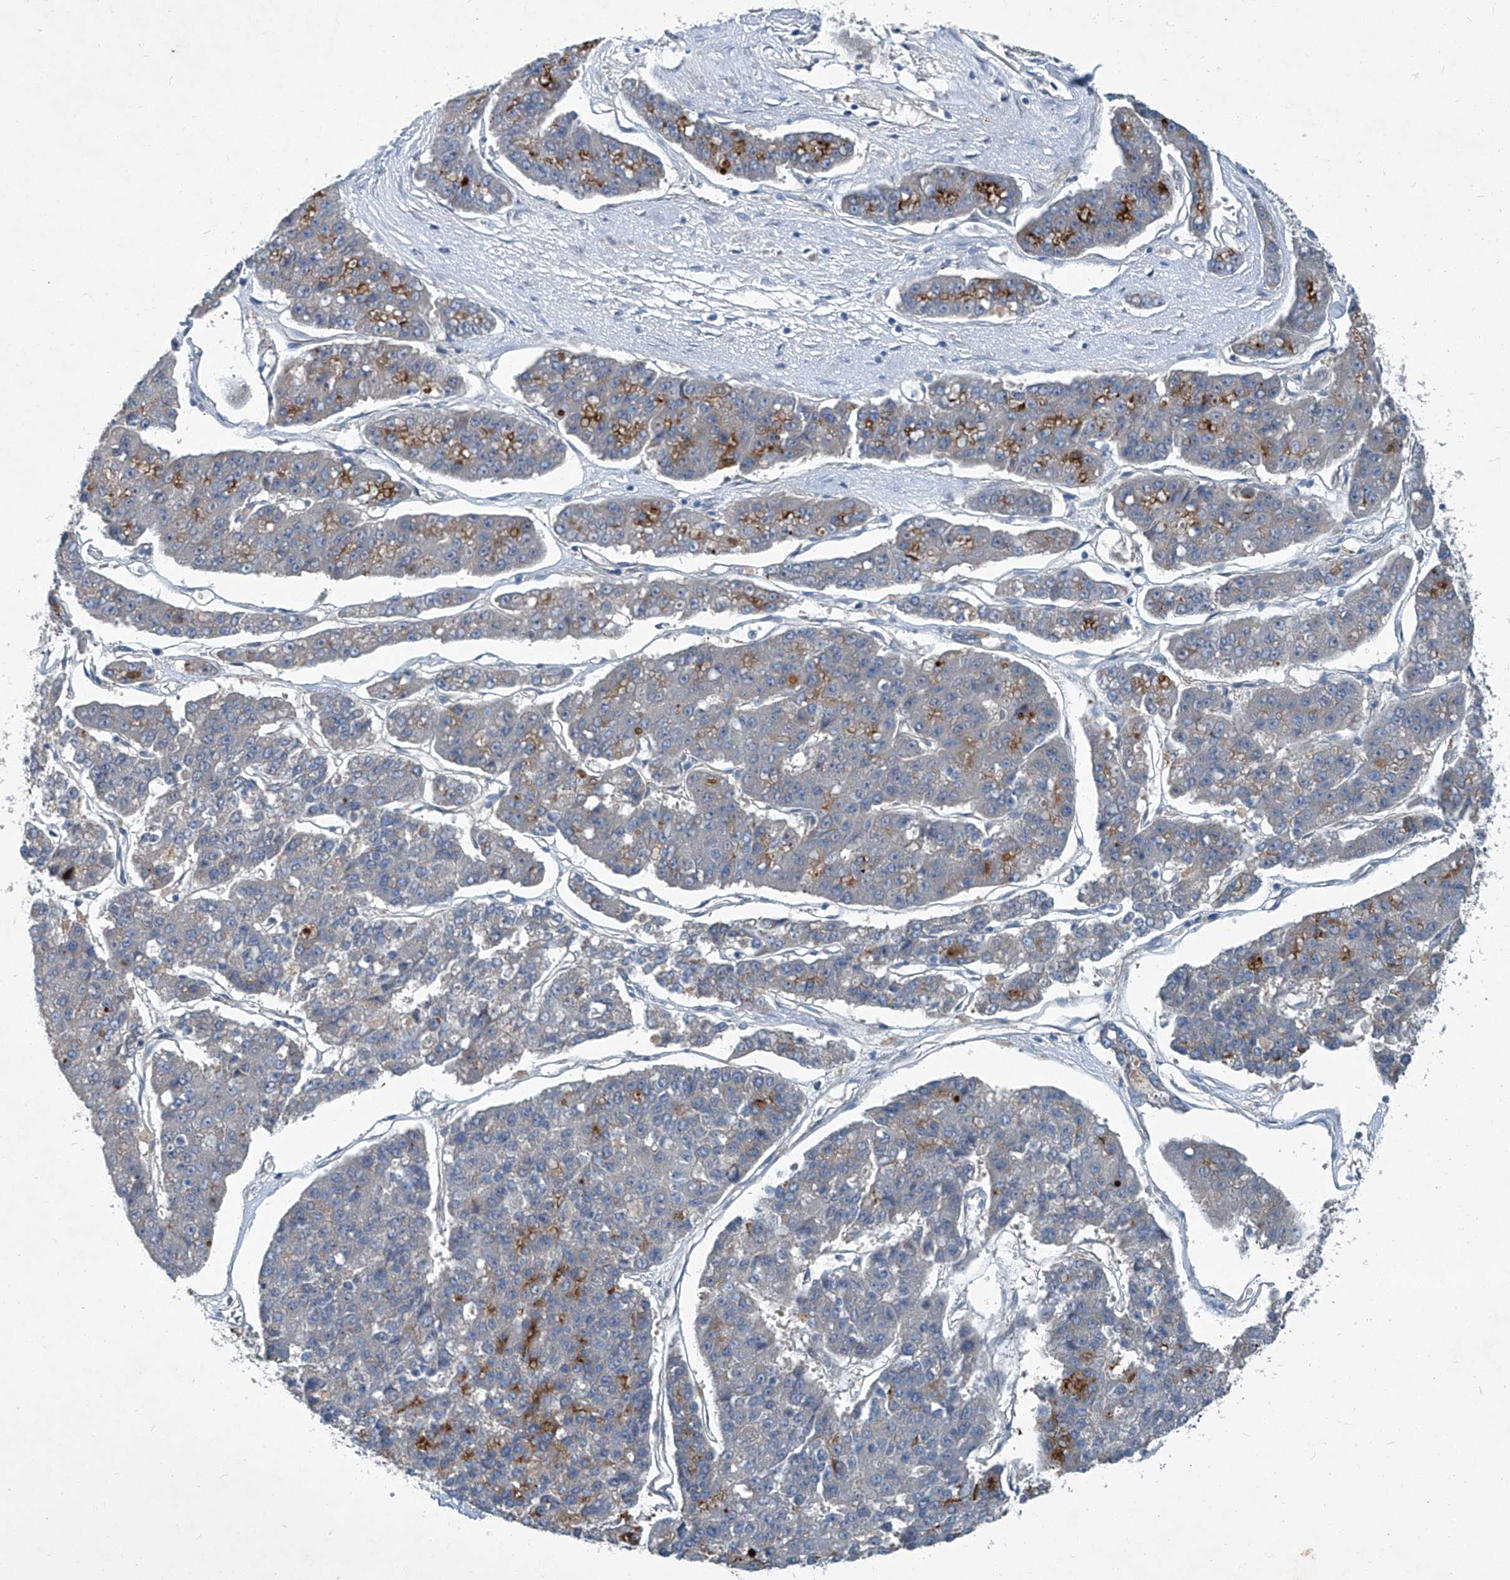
{"staining": {"intensity": "negative", "quantity": "none", "location": "none"}, "tissue": "pancreatic cancer", "cell_type": "Tumor cells", "image_type": "cancer", "snomed": [{"axis": "morphology", "description": "Adenocarcinoma, NOS"}, {"axis": "topography", "description": "Pancreas"}], "caption": "A micrograph of pancreatic adenocarcinoma stained for a protein displays no brown staining in tumor cells.", "gene": "SLC26A11", "patient": {"sex": "male", "age": 50}}